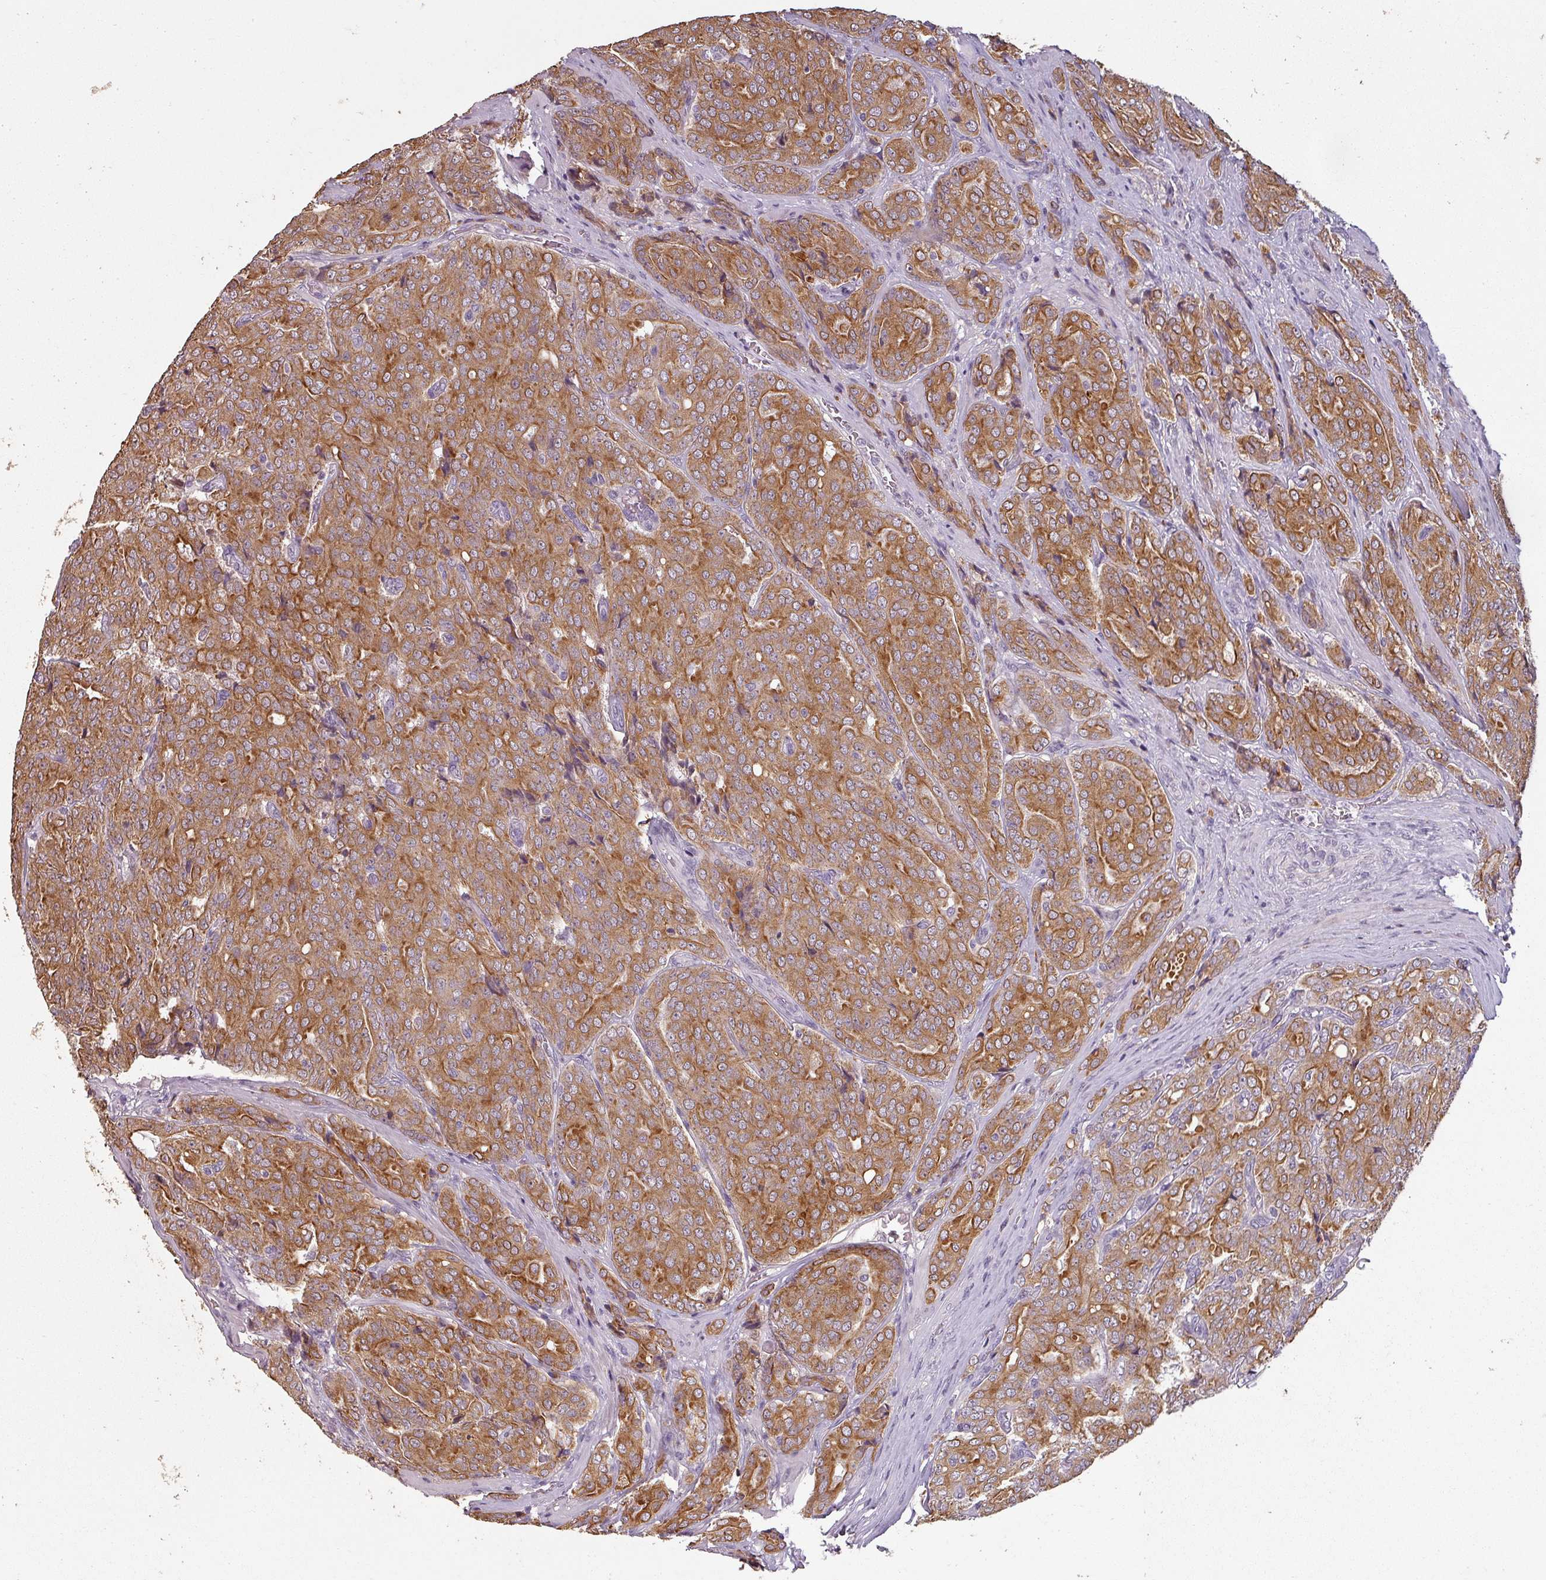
{"staining": {"intensity": "strong", "quantity": ">75%", "location": "cytoplasmic/membranous"}, "tissue": "prostate cancer", "cell_type": "Tumor cells", "image_type": "cancer", "snomed": [{"axis": "morphology", "description": "Adenocarcinoma, High grade"}, {"axis": "topography", "description": "Prostate"}], "caption": "Human prostate cancer stained with a protein marker displays strong staining in tumor cells.", "gene": "LYPLA1", "patient": {"sex": "male", "age": 68}}